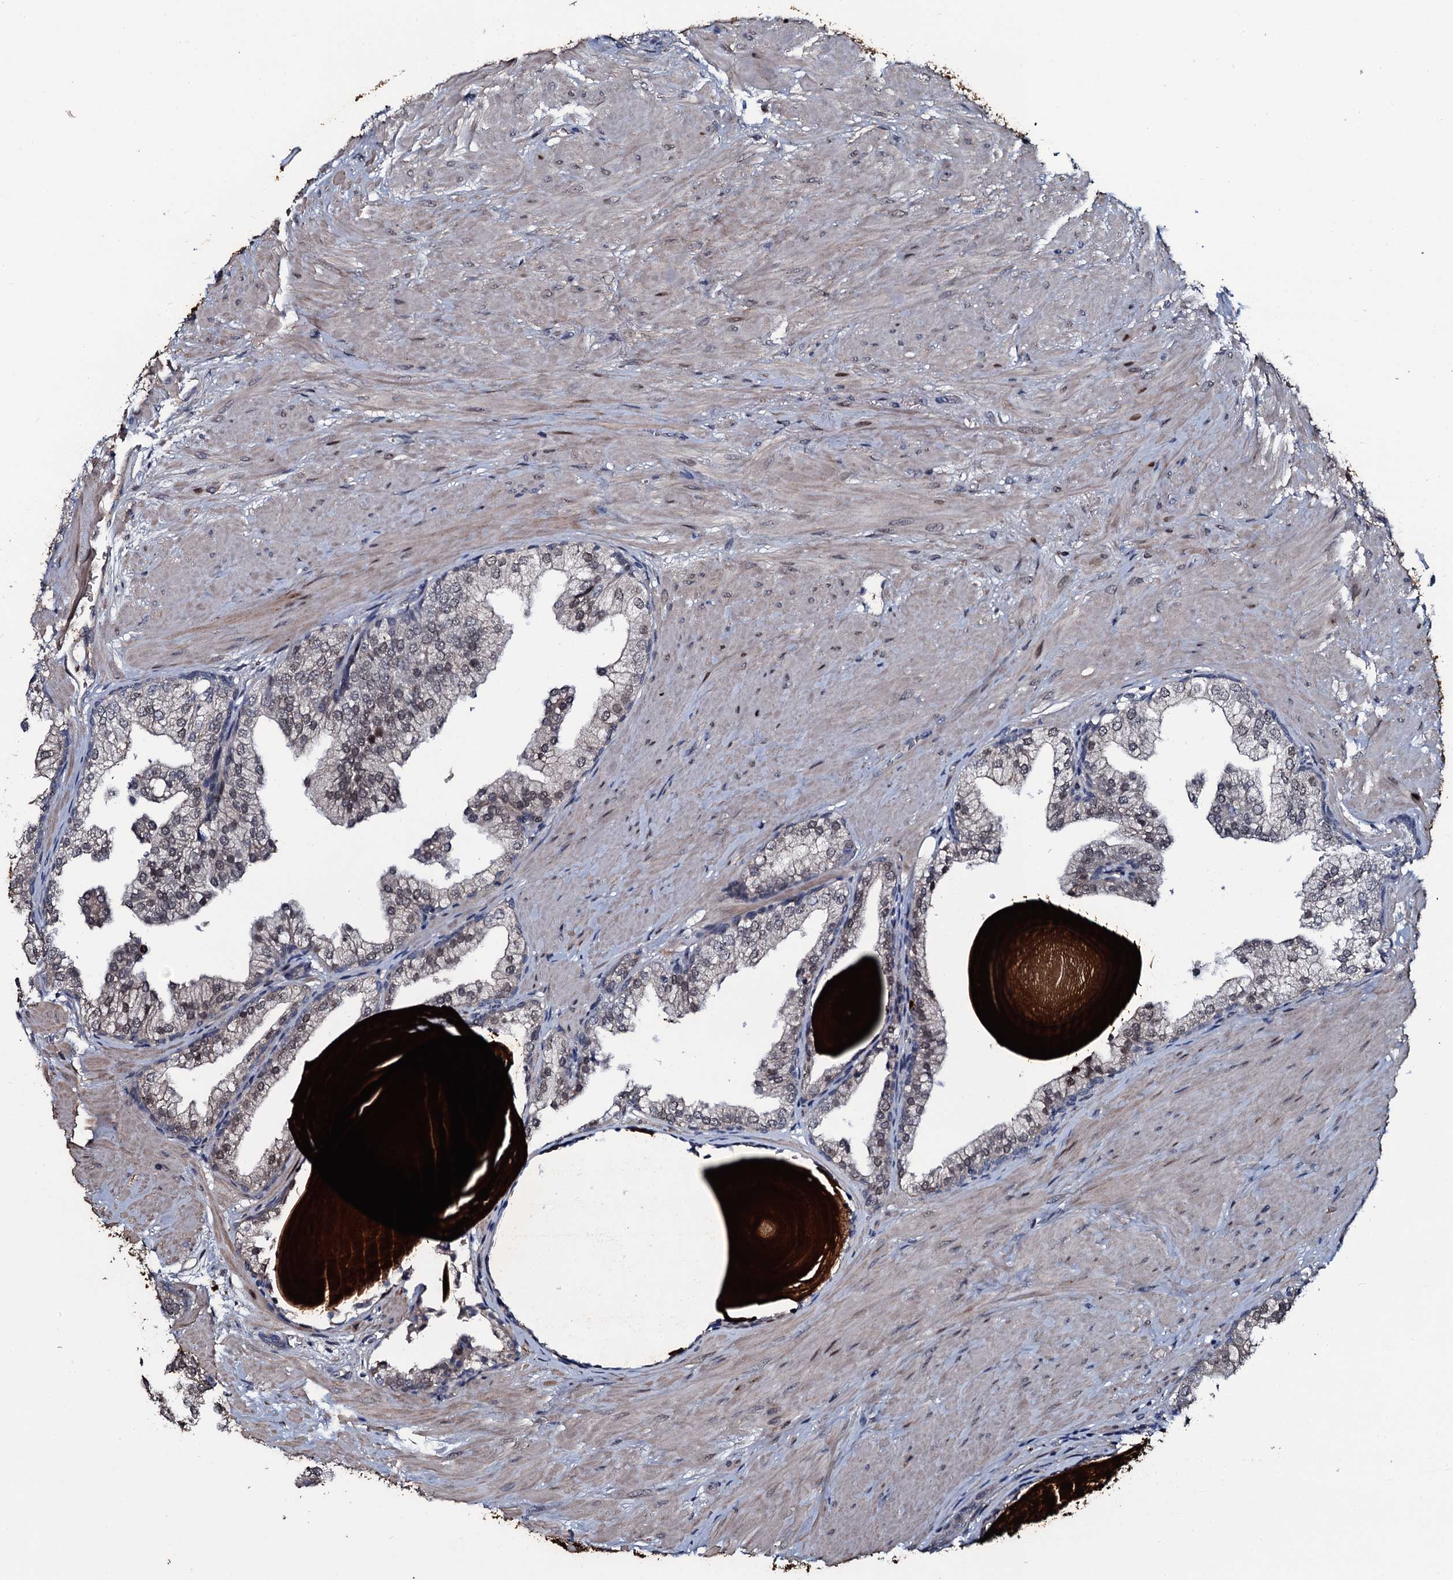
{"staining": {"intensity": "weak", "quantity": "25%-75%", "location": "nuclear"}, "tissue": "prostate", "cell_type": "Glandular cells", "image_type": "normal", "snomed": [{"axis": "morphology", "description": "Normal tissue, NOS"}, {"axis": "topography", "description": "Prostate"}], "caption": "Protein expression analysis of benign prostate exhibits weak nuclear staining in approximately 25%-75% of glandular cells.", "gene": "LYG2", "patient": {"sex": "male", "age": 48}}